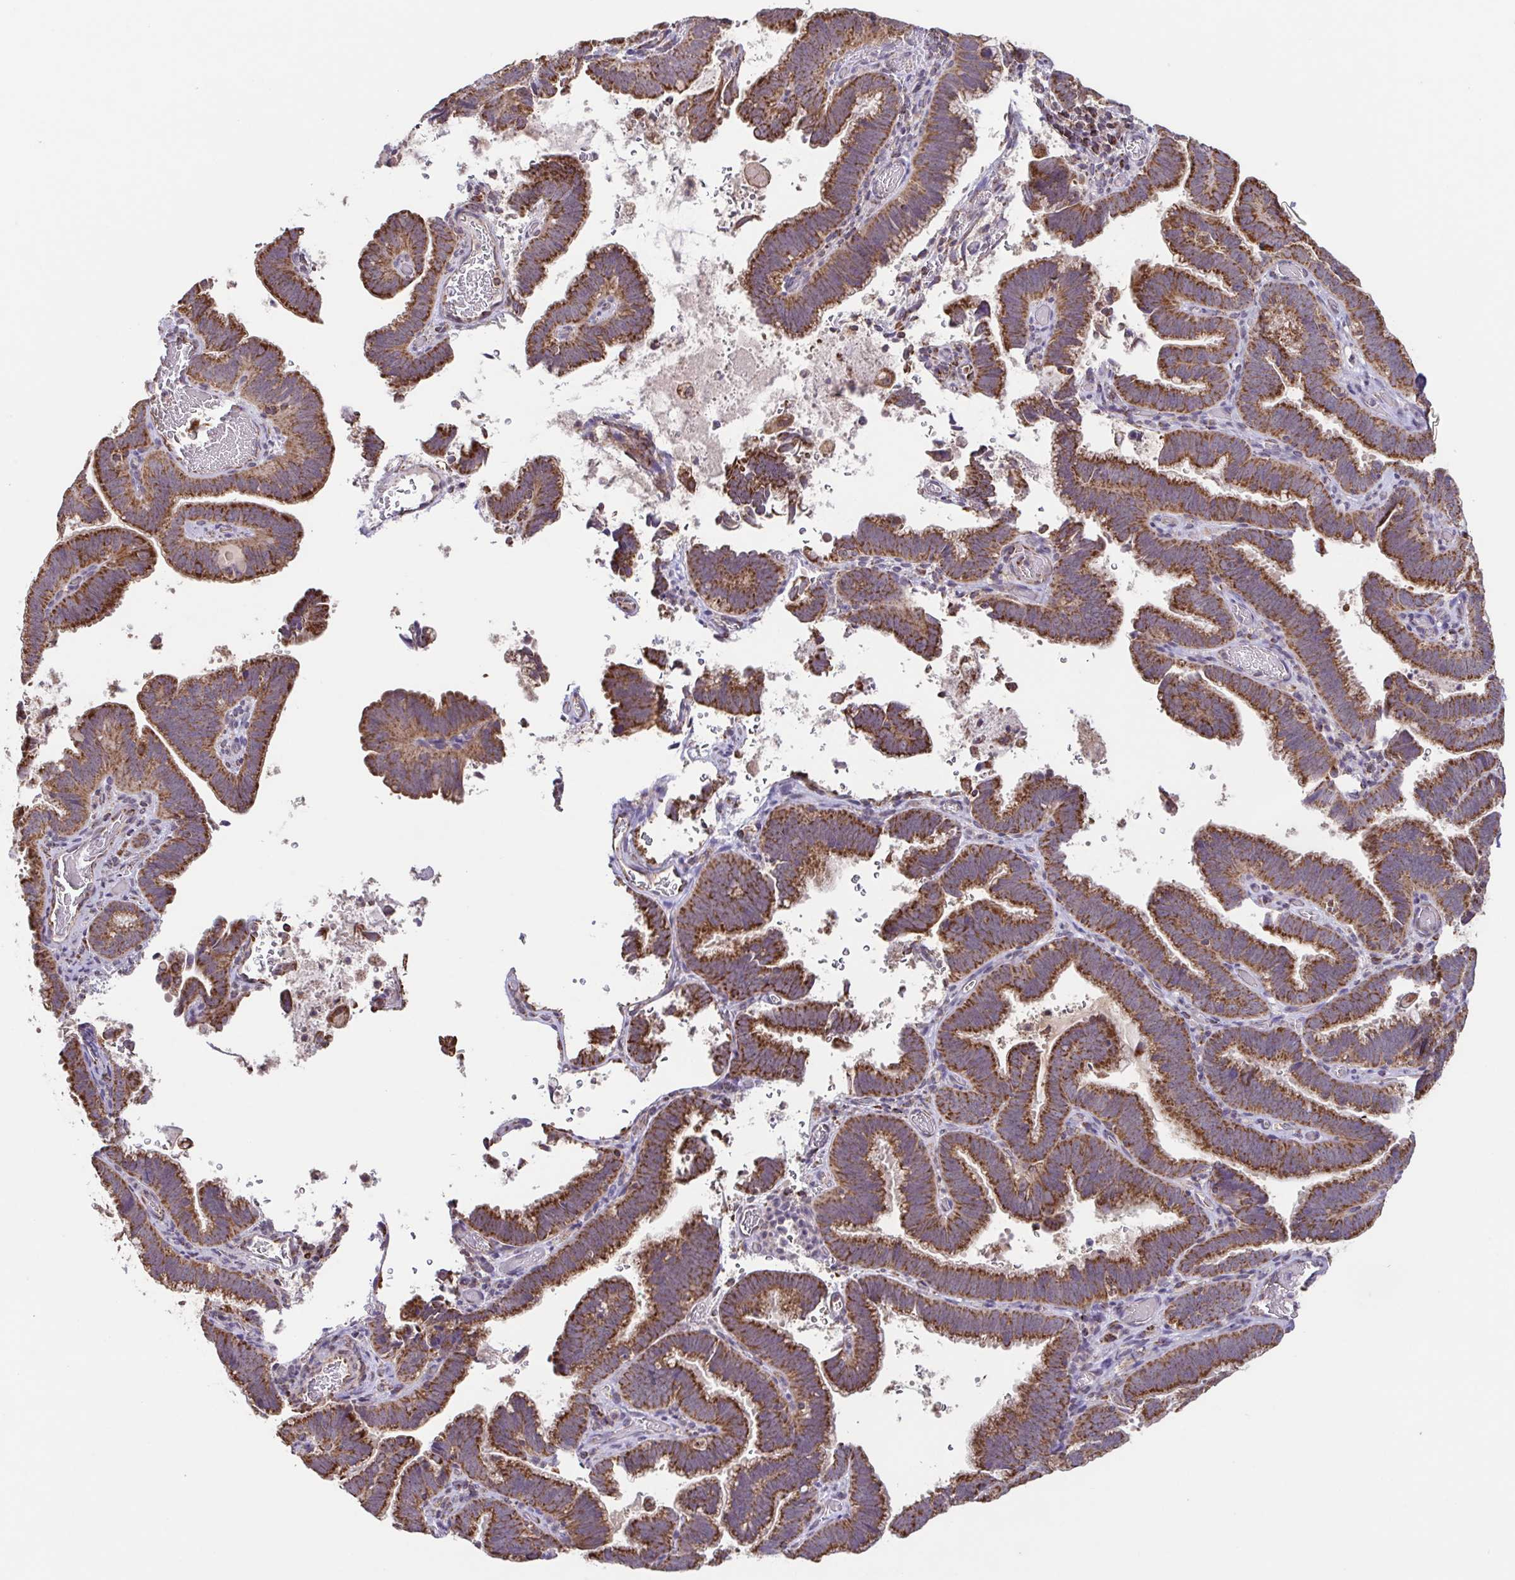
{"staining": {"intensity": "moderate", "quantity": ">75%", "location": "cytoplasmic/membranous"}, "tissue": "cervical cancer", "cell_type": "Tumor cells", "image_type": "cancer", "snomed": [{"axis": "morphology", "description": "Adenocarcinoma, NOS"}, {"axis": "topography", "description": "Cervix"}], "caption": "Cervical cancer tissue demonstrates moderate cytoplasmic/membranous staining in approximately >75% of tumor cells, visualized by immunohistochemistry. (Brightfield microscopy of DAB IHC at high magnification).", "gene": "DIP2B", "patient": {"sex": "female", "age": 61}}